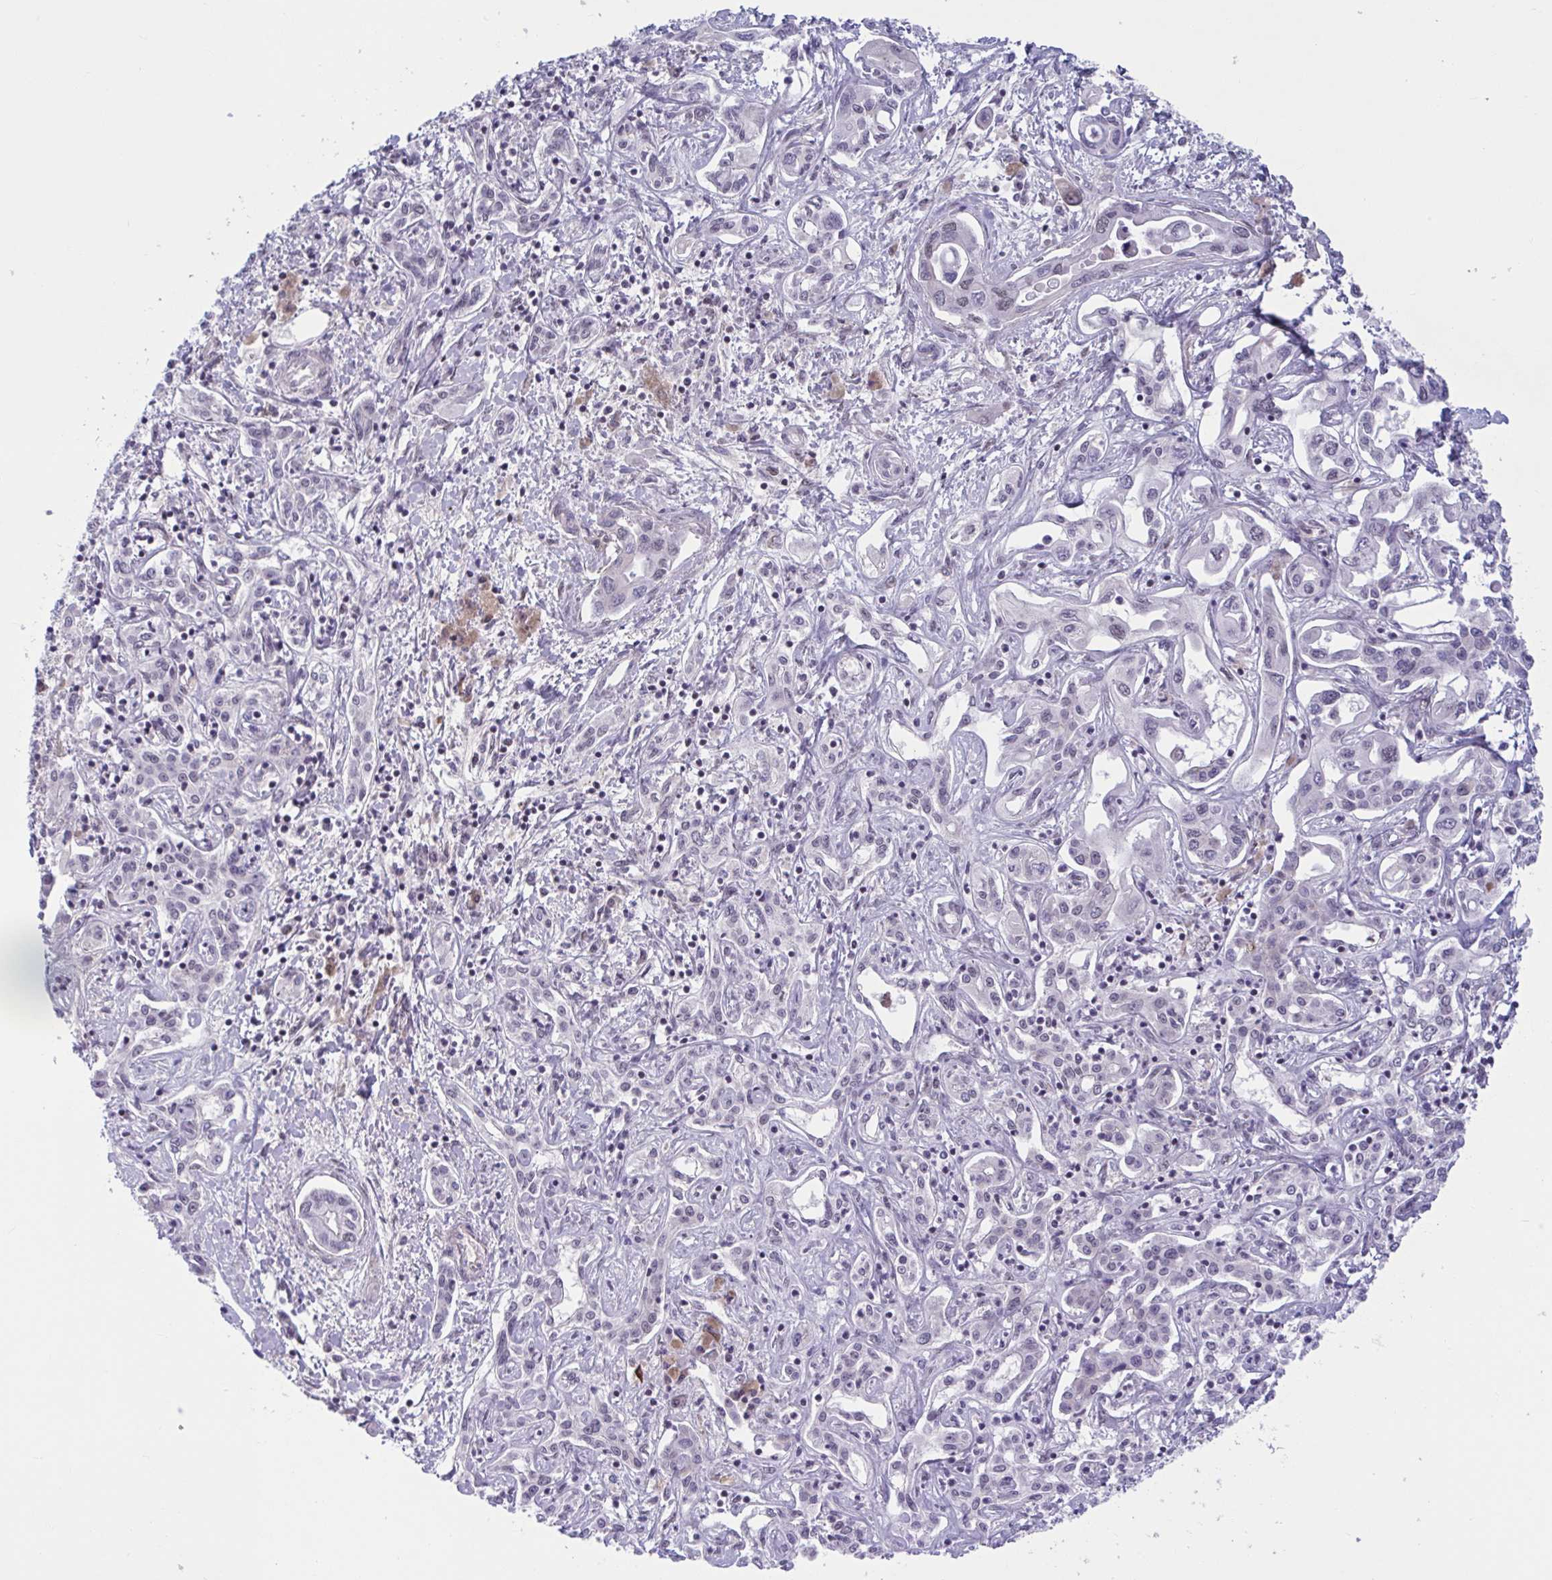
{"staining": {"intensity": "negative", "quantity": "none", "location": "none"}, "tissue": "liver cancer", "cell_type": "Tumor cells", "image_type": "cancer", "snomed": [{"axis": "morphology", "description": "Cholangiocarcinoma"}, {"axis": "topography", "description": "Liver"}], "caption": "Protein analysis of liver cancer exhibits no significant expression in tumor cells.", "gene": "TTC7B", "patient": {"sex": "female", "age": 64}}